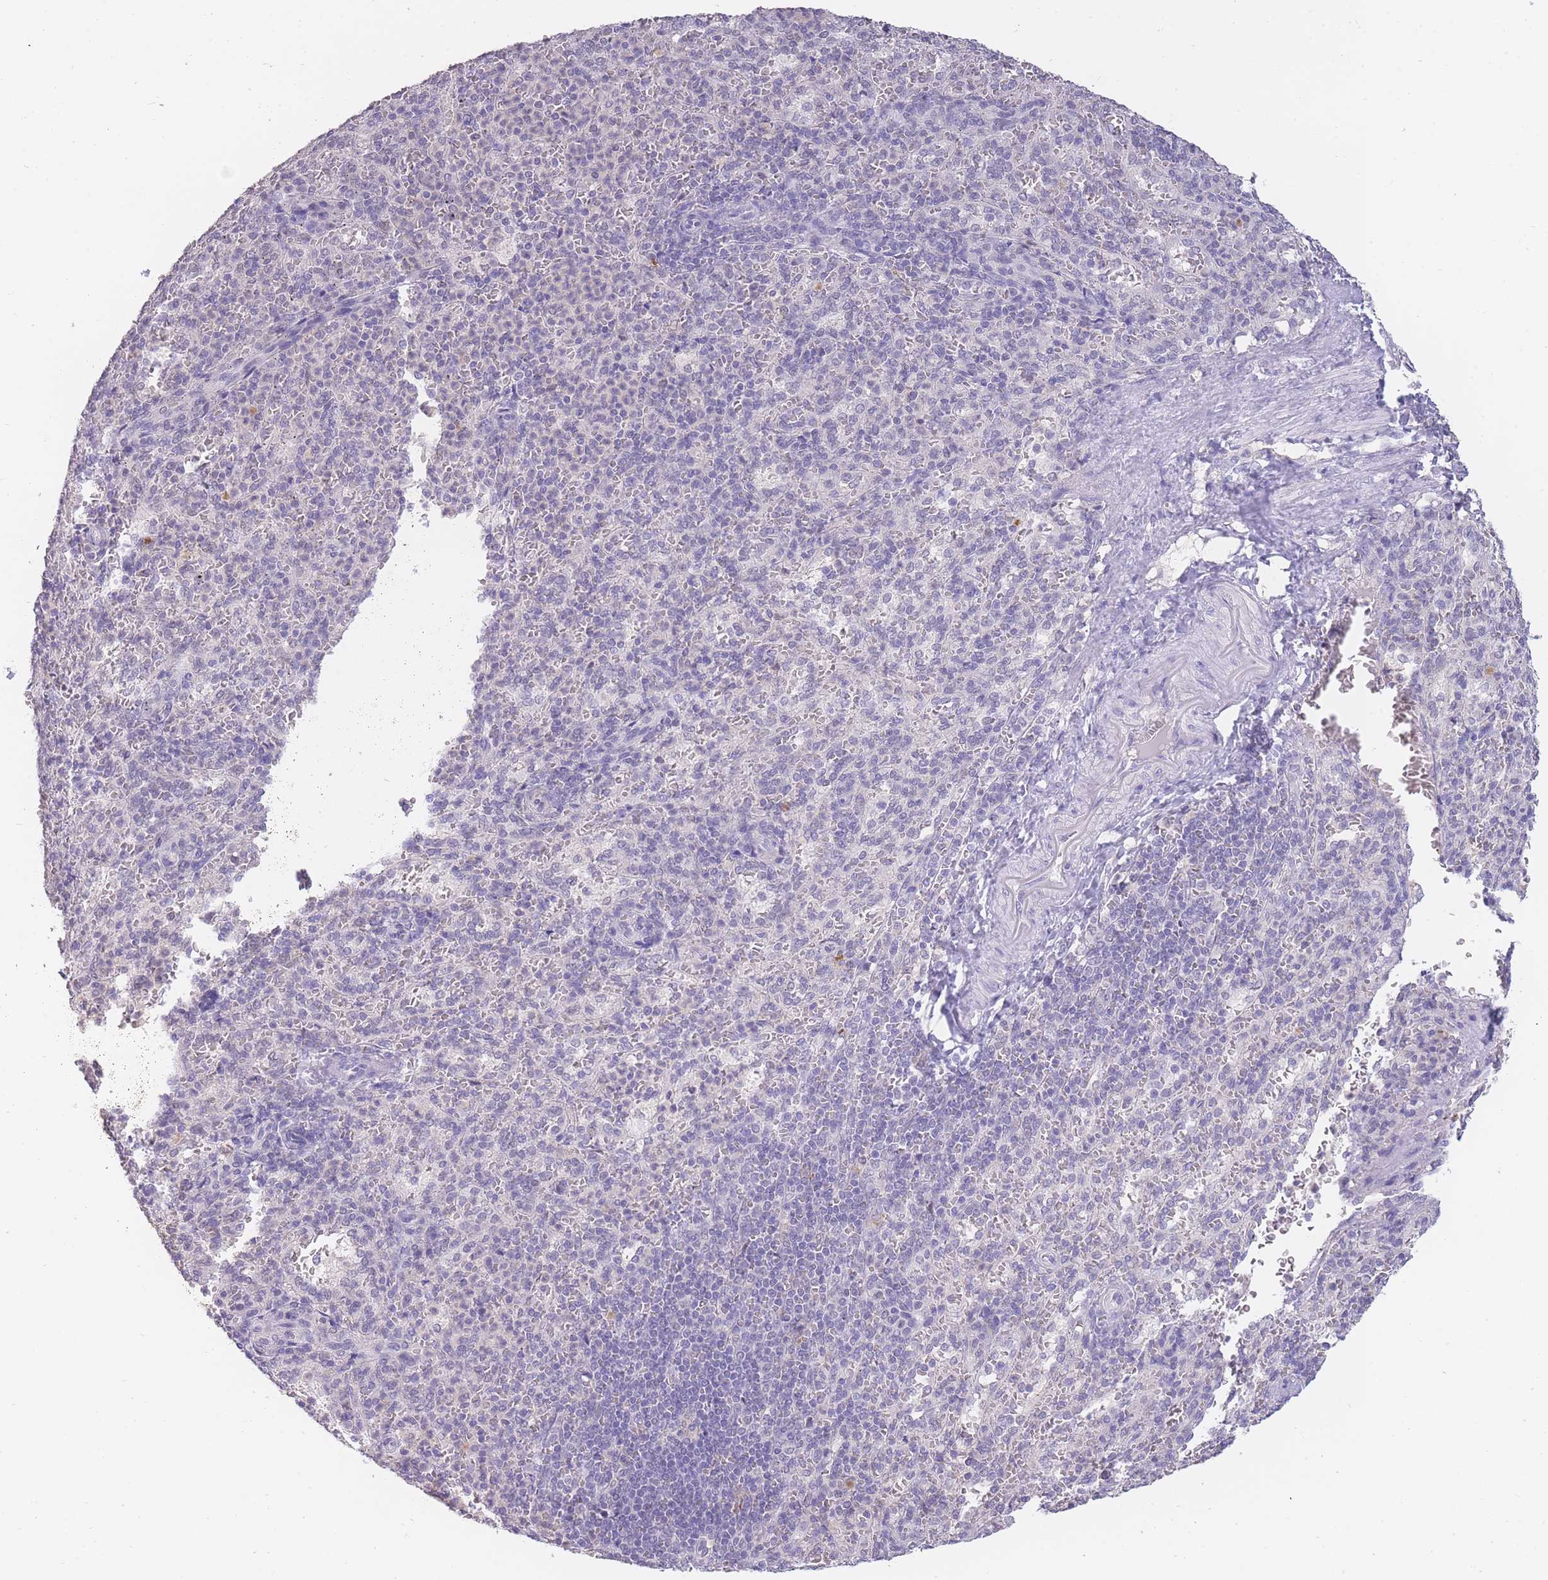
{"staining": {"intensity": "negative", "quantity": "none", "location": "none"}, "tissue": "spleen", "cell_type": "Cells in red pulp", "image_type": "normal", "snomed": [{"axis": "morphology", "description": "Normal tissue, NOS"}, {"axis": "topography", "description": "Spleen"}], "caption": "IHC image of unremarkable human spleen stained for a protein (brown), which demonstrates no positivity in cells in red pulp.", "gene": "GOLGA6L1", "patient": {"sex": "female", "age": 21}}